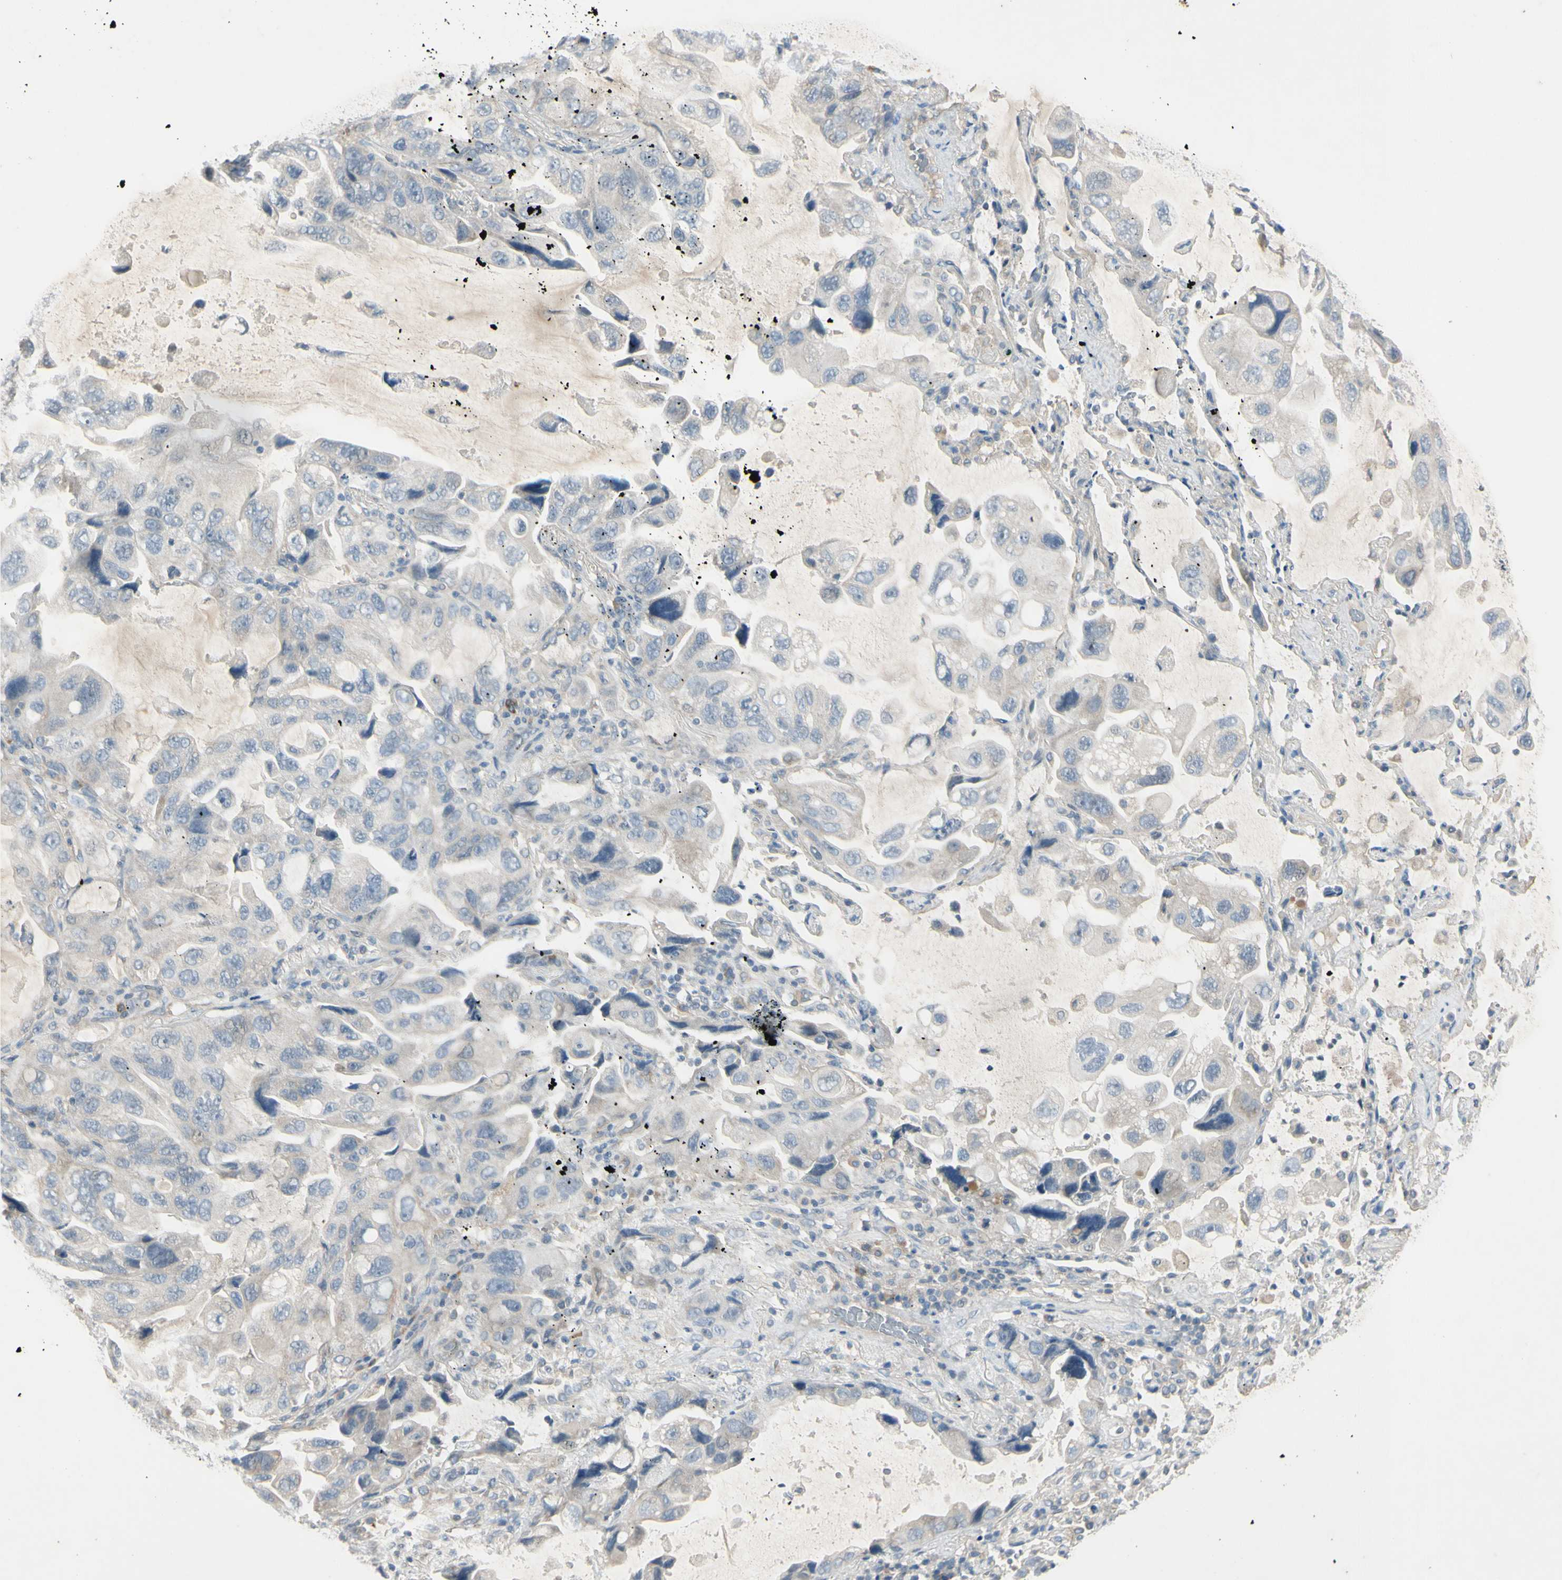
{"staining": {"intensity": "negative", "quantity": "none", "location": "none"}, "tissue": "lung cancer", "cell_type": "Tumor cells", "image_type": "cancer", "snomed": [{"axis": "morphology", "description": "Squamous cell carcinoma, NOS"}, {"axis": "topography", "description": "Lung"}], "caption": "A high-resolution photomicrograph shows immunohistochemistry staining of squamous cell carcinoma (lung), which reveals no significant positivity in tumor cells. The staining is performed using DAB (3,3'-diaminobenzidine) brown chromogen with nuclei counter-stained in using hematoxylin.", "gene": "AATK", "patient": {"sex": "female", "age": 73}}